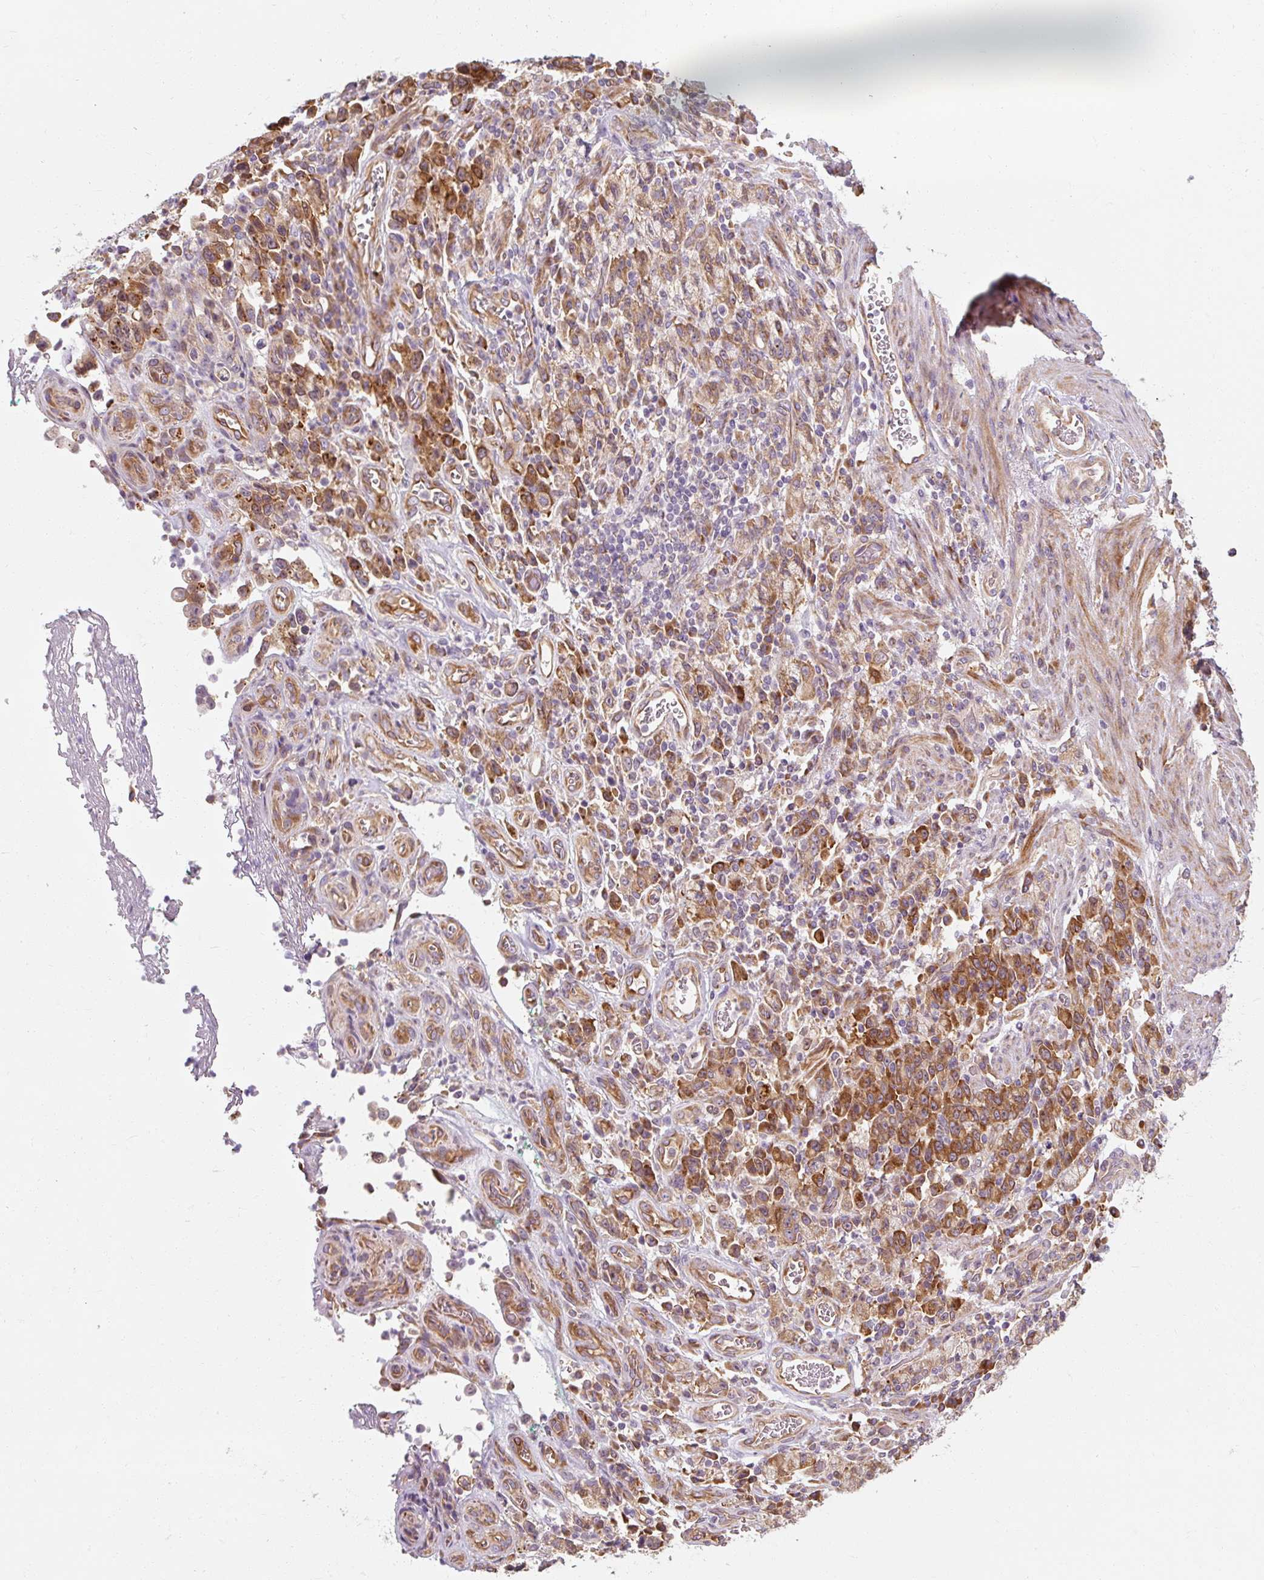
{"staining": {"intensity": "strong", "quantity": ">75%", "location": "cytoplasmic/membranous"}, "tissue": "stomach cancer", "cell_type": "Tumor cells", "image_type": "cancer", "snomed": [{"axis": "morphology", "description": "Adenocarcinoma, NOS"}, {"axis": "topography", "description": "Stomach"}], "caption": "An image showing strong cytoplasmic/membranous expression in about >75% of tumor cells in stomach adenocarcinoma, as visualized by brown immunohistochemical staining.", "gene": "TBC1D4", "patient": {"sex": "male", "age": 77}}